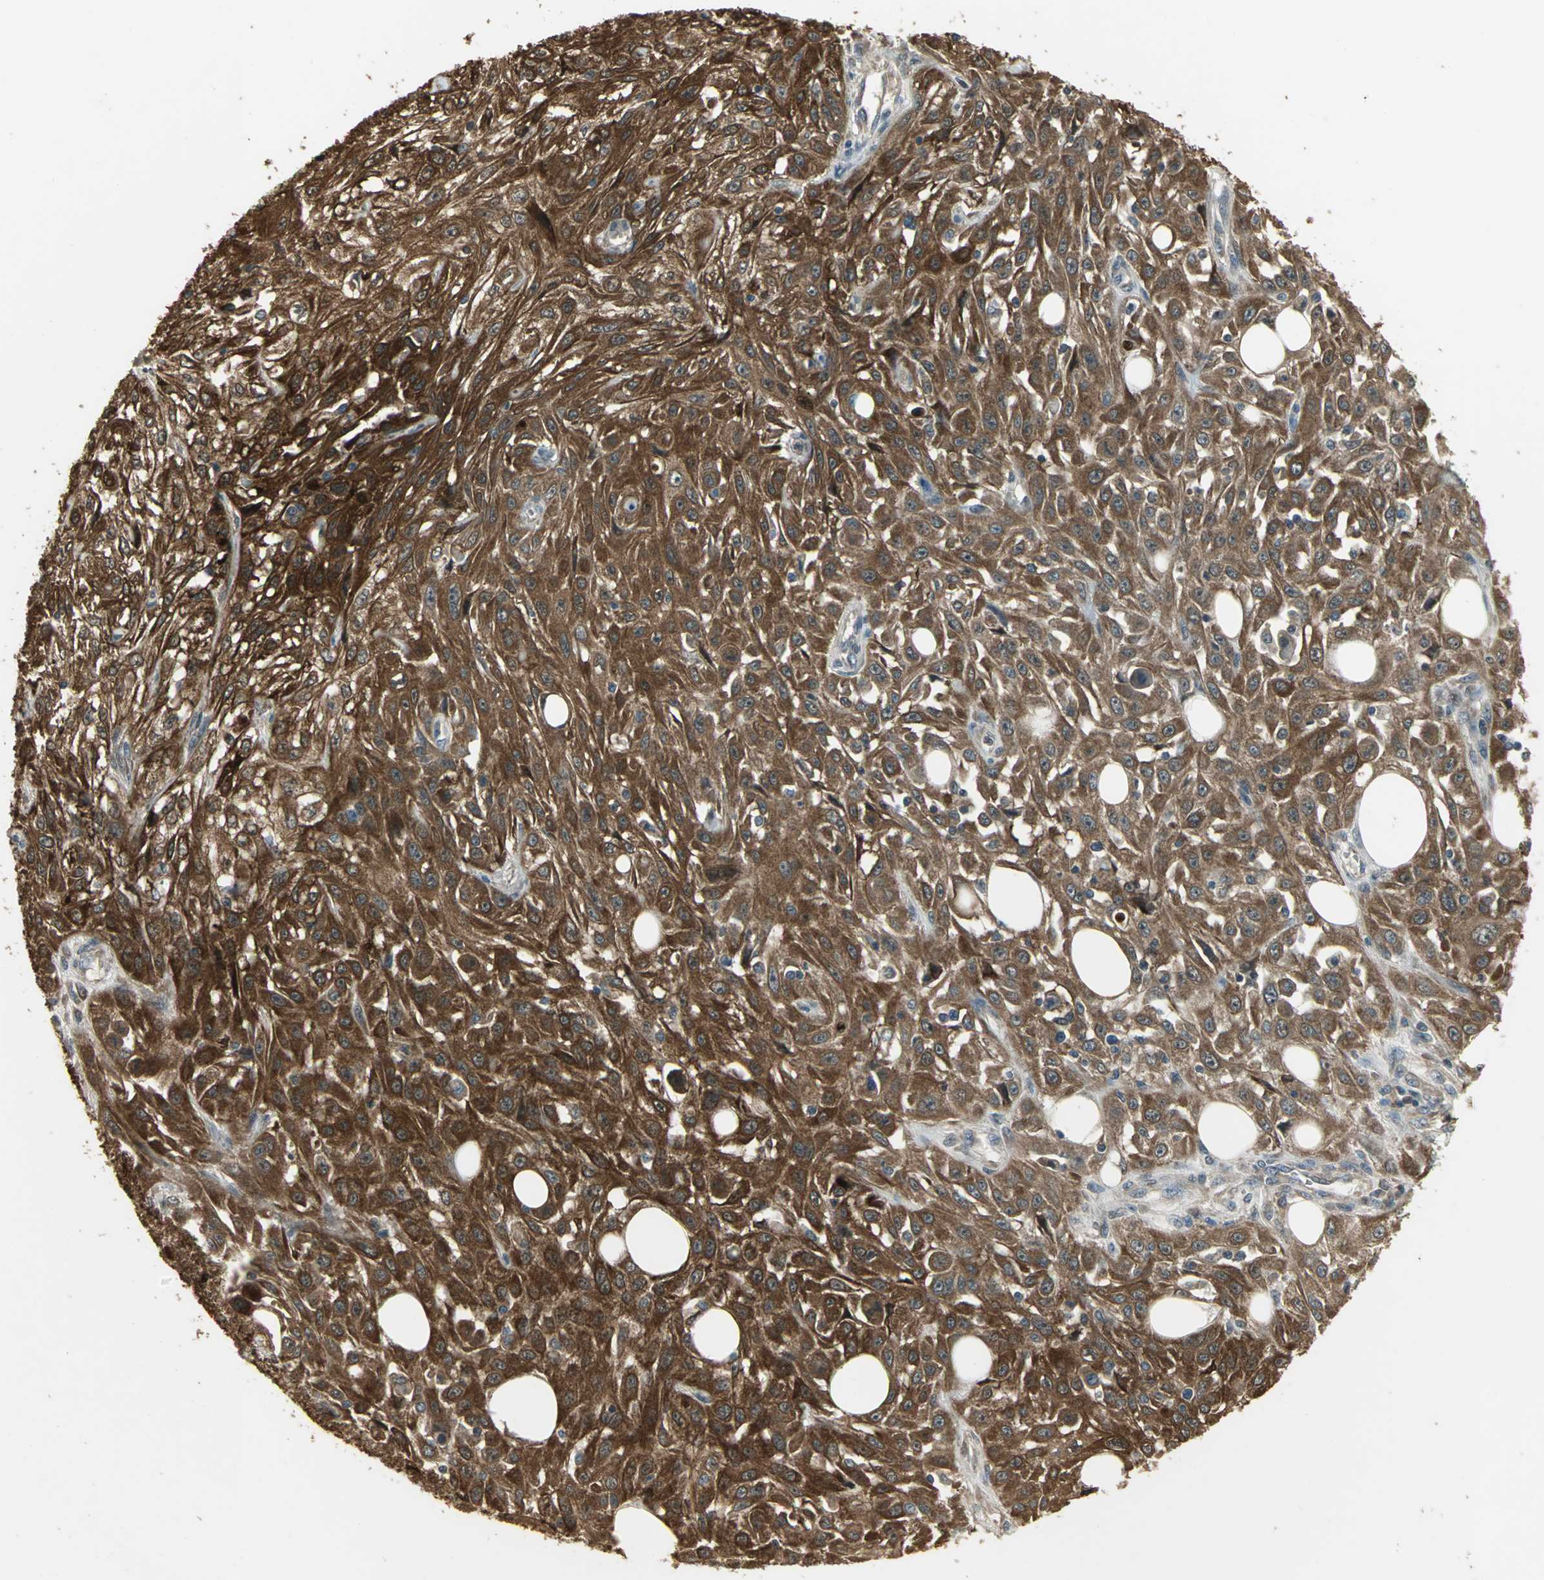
{"staining": {"intensity": "strong", "quantity": ">75%", "location": "cytoplasmic/membranous"}, "tissue": "skin cancer", "cell_type": "Tumor cells", "image_type": "cancer", "snomed": [{"axis": "morphology", "description": "Squamous cell carcinoma, NOS"}, {"axis": "topography", "description": "Skin"}], "caption": "A high amount of strong cytoplasmic/membranous positivity is present in approximately >75% of tumor cells in skin squamous cell carcinoma tissue.", "gene": "AMT", "patient": {"sex": "male", "age": 75}}